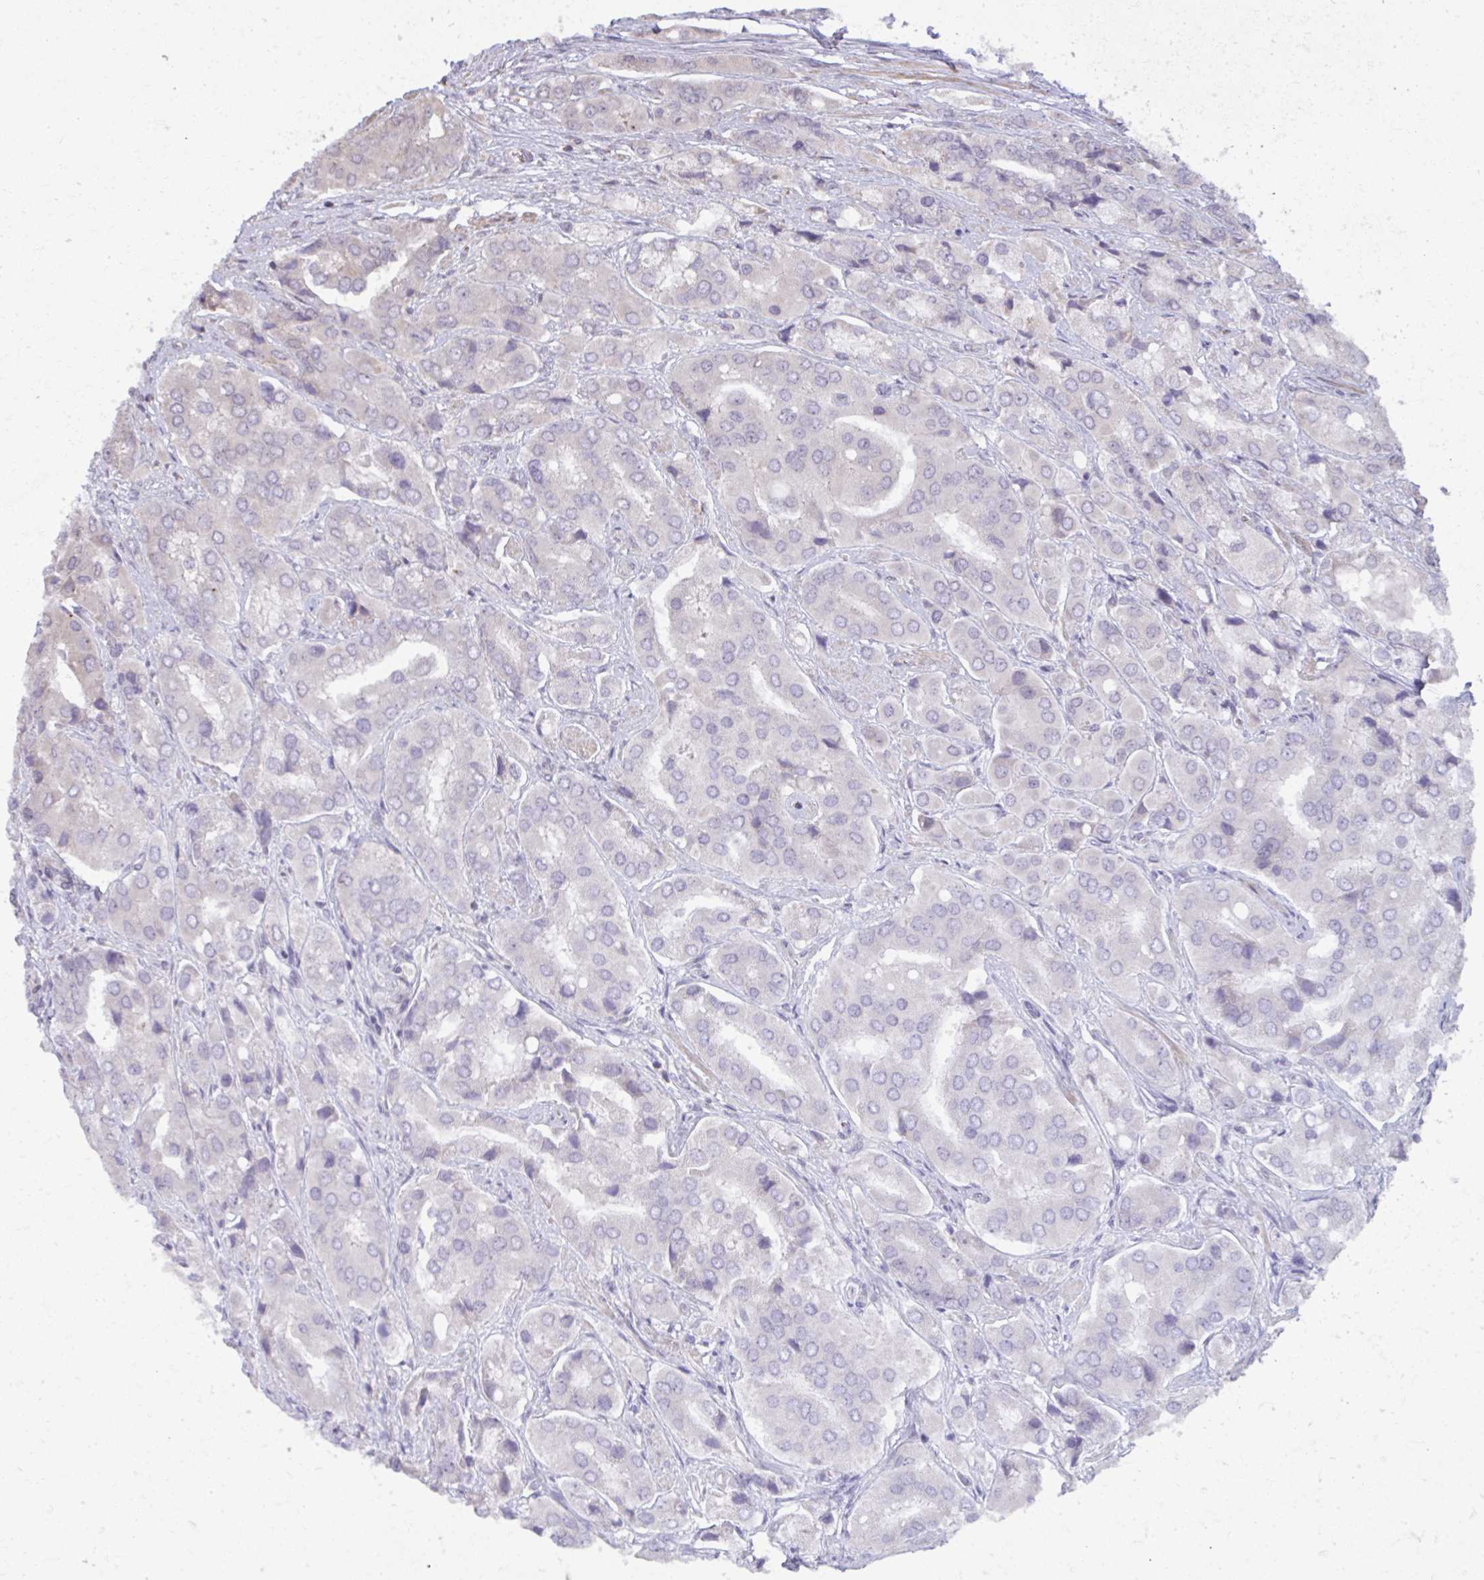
{"staining": {"intensity": "negative", "quantity": "none", "location": "none"}, "tissue": "prostate cancer", "cell_type": "Tumor cells", "image_type": "cancer", "snomed": [{"axis": "morphology", "description": "Adenocarcinoma, Low grade"}, {"axis": "topography", "description": "Prostate"}], "caption": "High power microscopy histopathology image of an immunohistochemistry (IHC) micrograph of prostate cancer, revealing no significant positivity in tumor cells.", "gene": "MAF1", "patient": {"sex": "male", "age": 69}}